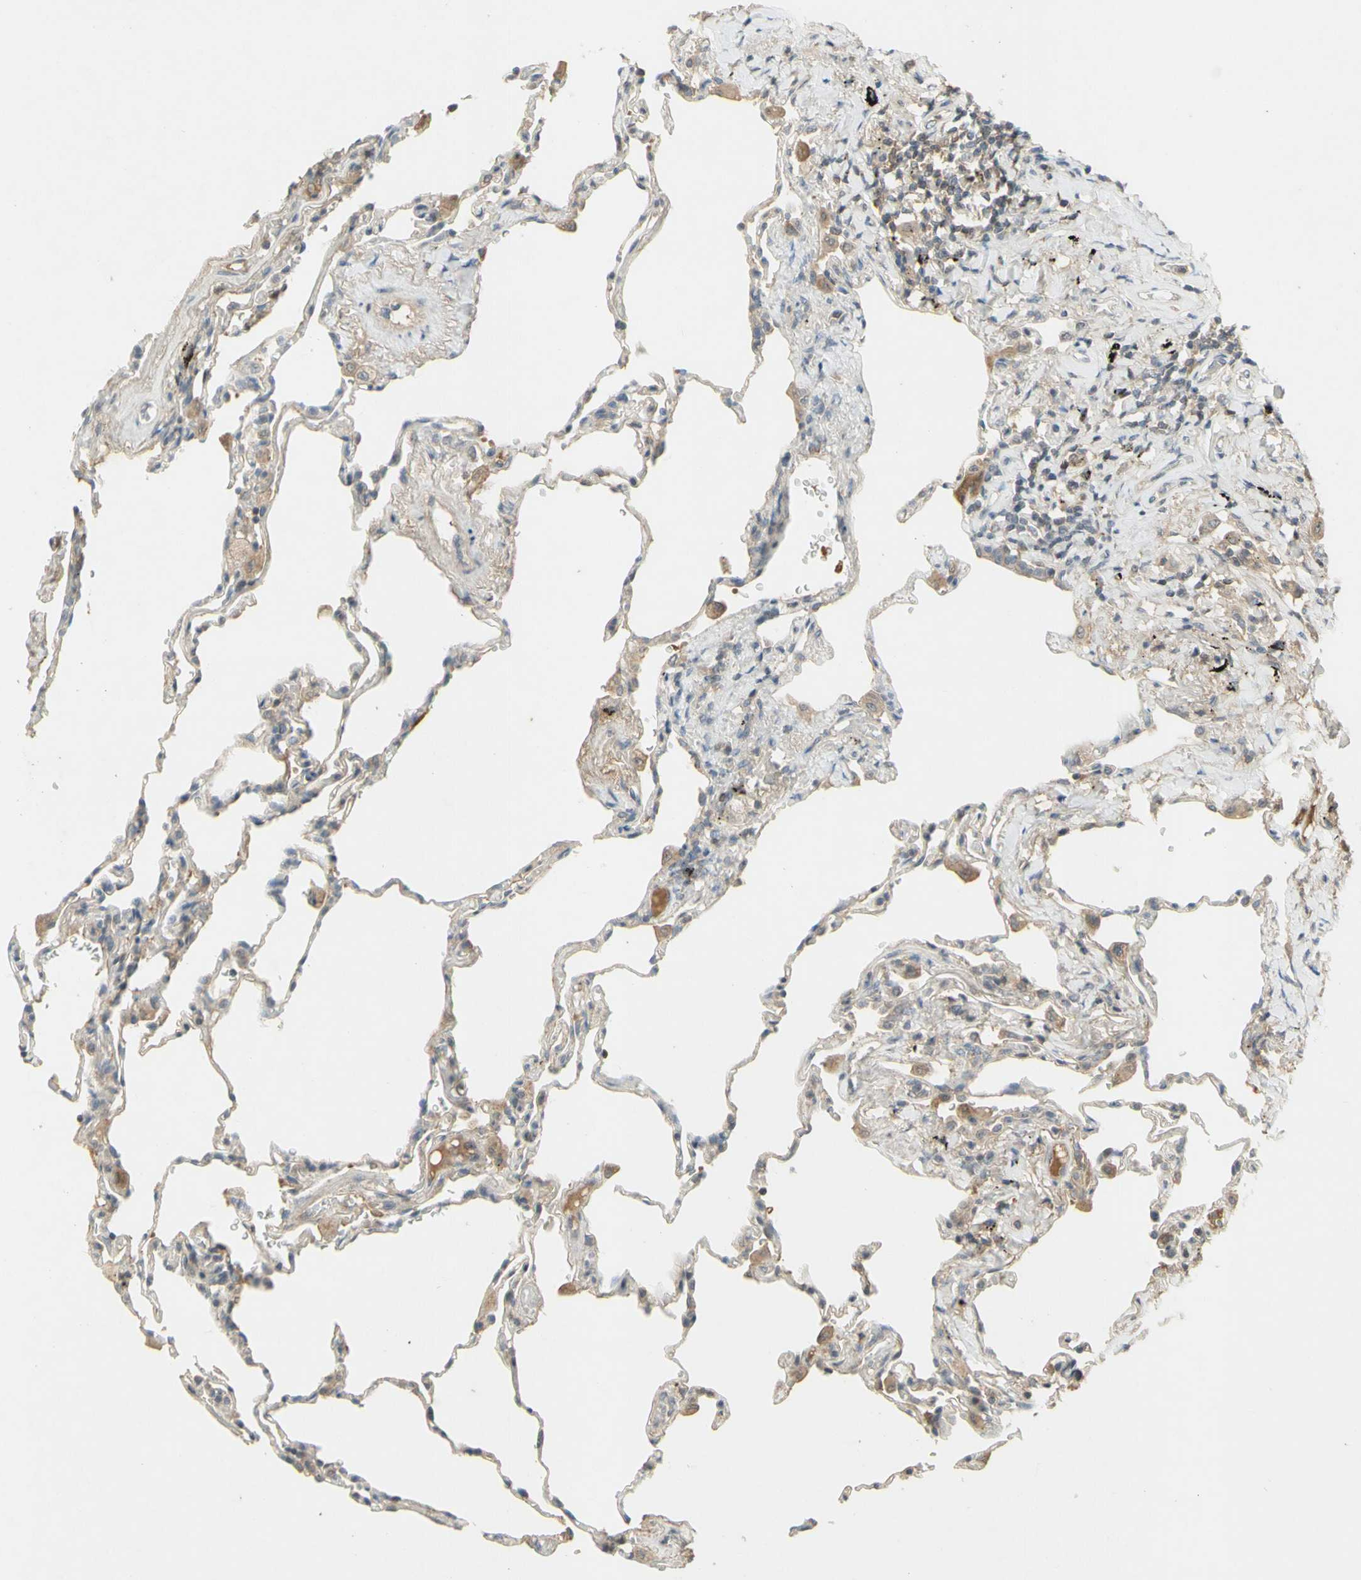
{"staining": {"intensity": "weak", "quantity": "25%-75%", "location": "cytoplasmic/membranous"}, "tissue": "lung", "cell_type": "Alveolar cells", "image_type": "normal", "snomed": [{"axis": "morphology", "description": "Normal tissue, NOS"}, {"axis": "topography", "description": "Lung"}], "caption": "Protein expression analysis of normal lung demonstrates weak cytoplasmic/membranous expression in approximately 25%-75% of alveolar cells. (Brightfield microscopy of DAB IHC at high magnification).", "gene": "NRG4", "patient": {"sex": "male", "age": 59}}